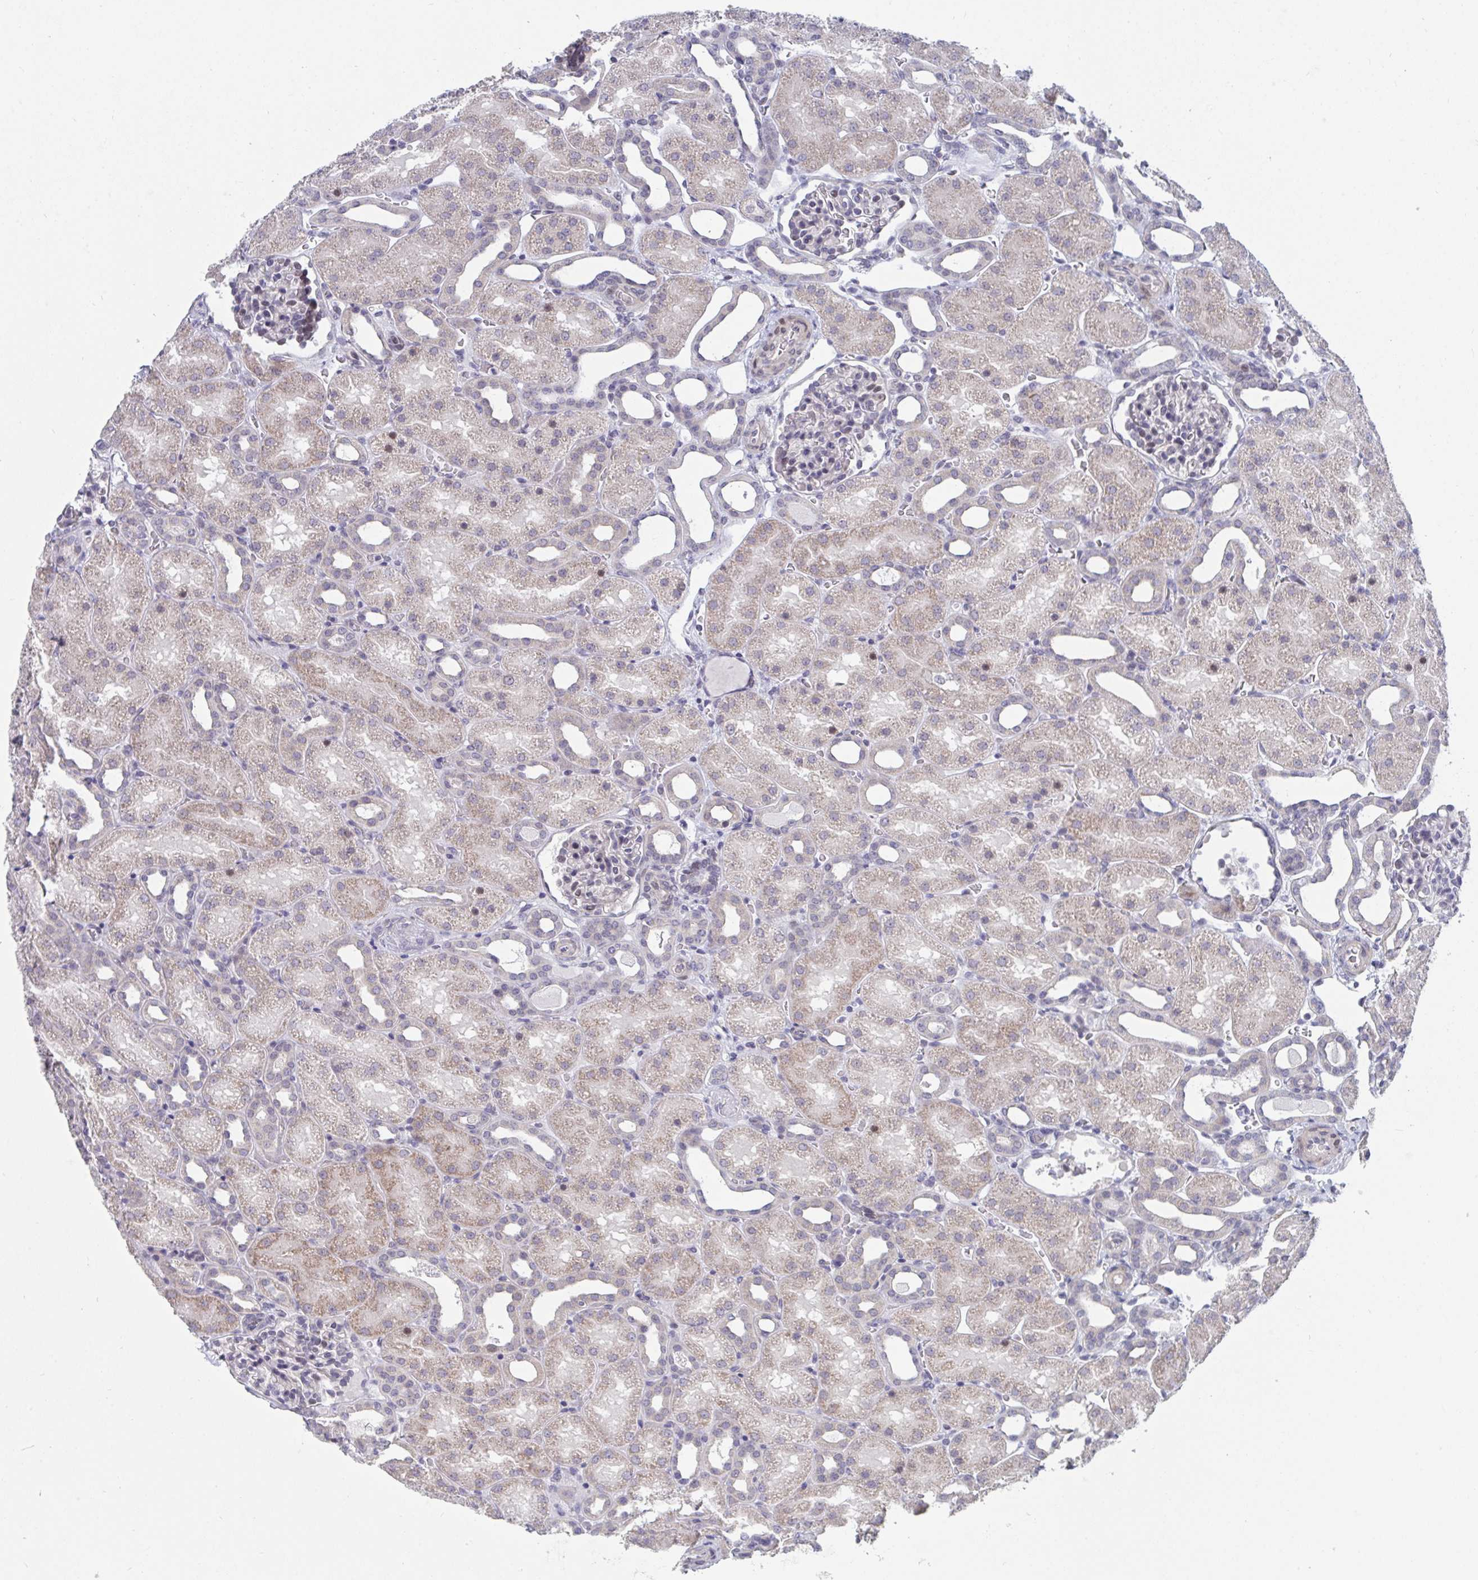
{"staining": {"intensity": "negative", "quantity": "none", "location": "none"}, "tissue": "kidney", "cell_type": "Cells in glomeruli", "image_type": "normal", "snomed": [{"axis": "morphology", "description": "Normal tissue, NOS"}, {"axis": "topography", "description": "Kidney"}], "caption": "The photomicrograph shows no staining of cells in glomeruli in normal kidney.", "gene": "FAM156A", "patient": {"sex": "male", "age": 2}}